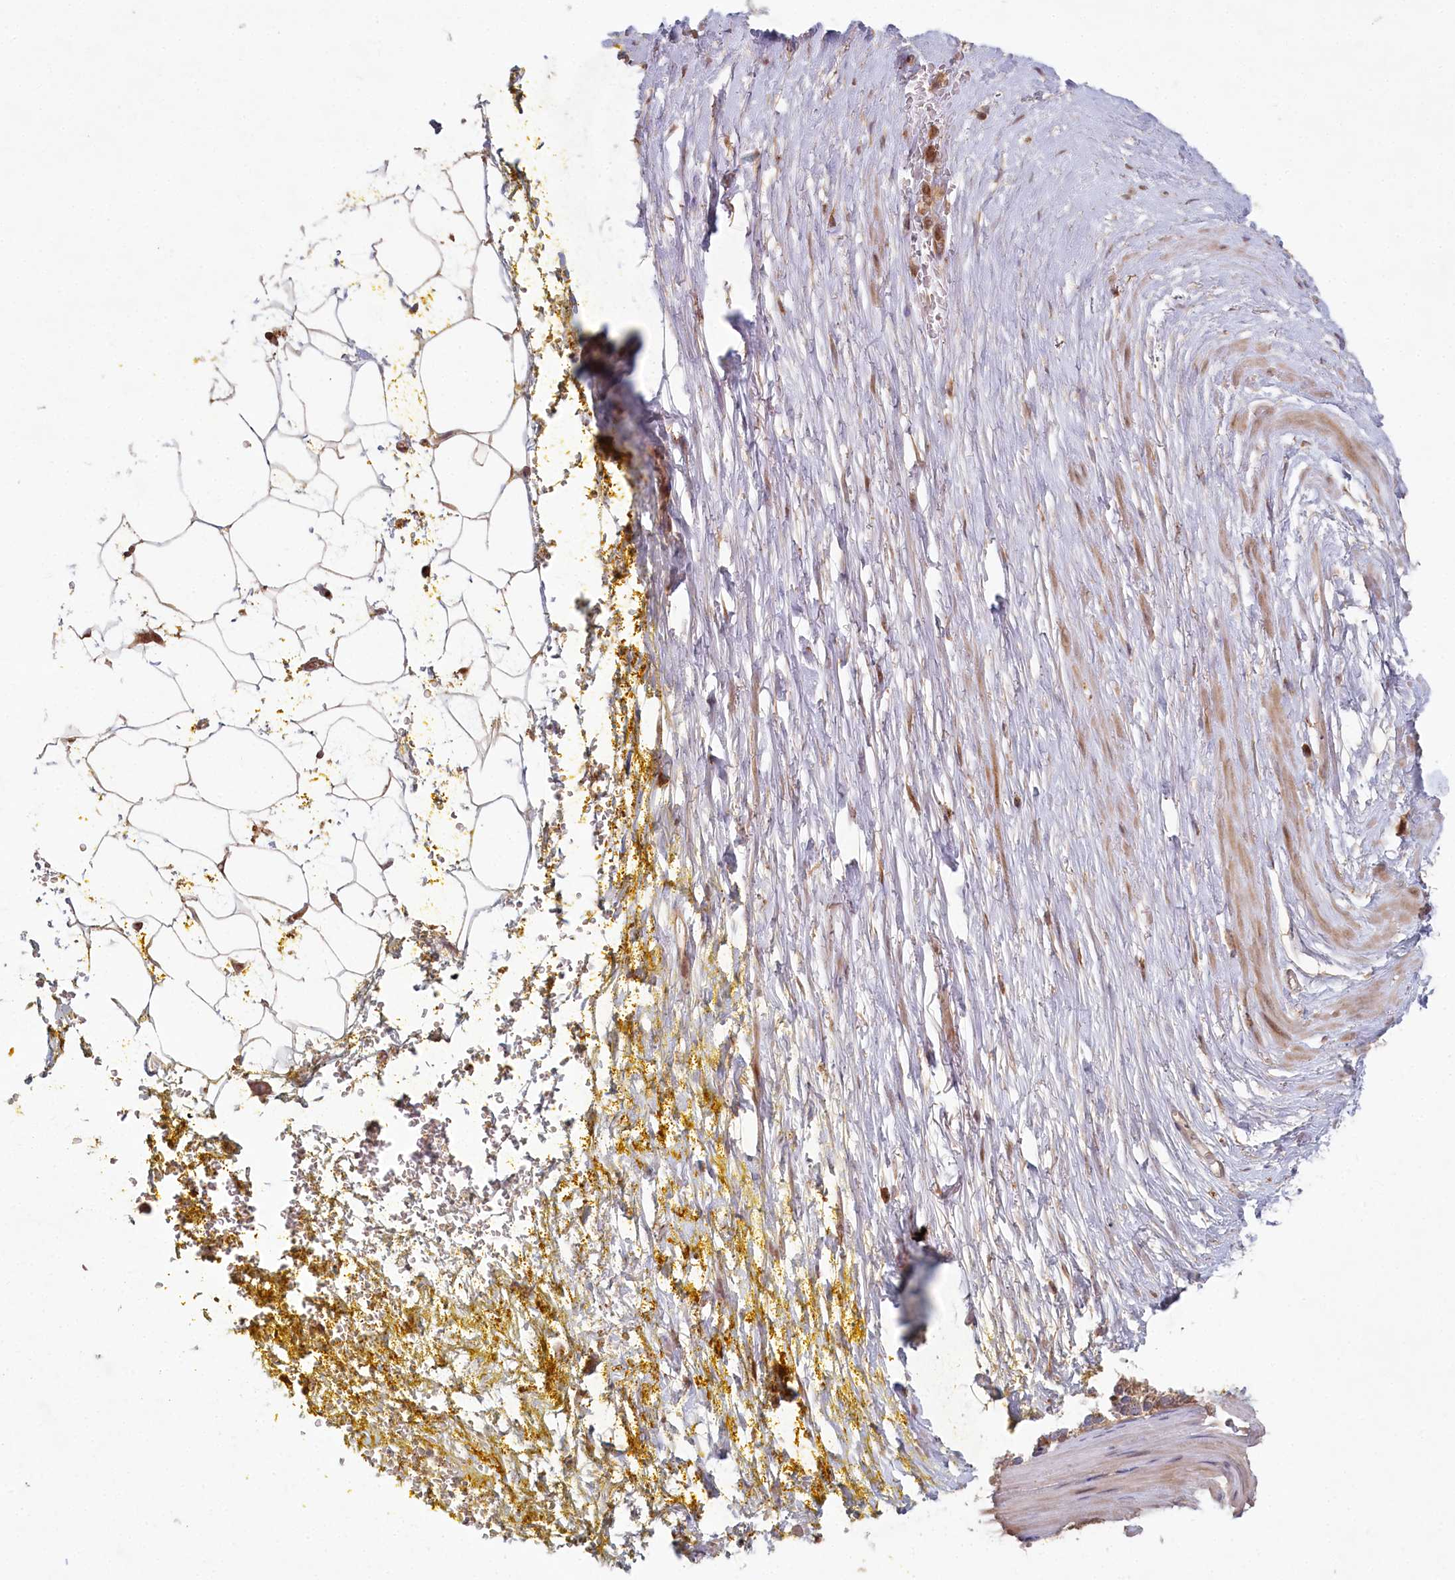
{"staining": {"intensity": "weak", "quantity": ">75%", "location": "cytoplasmic/membranous"}, "tissue": "adipose tissue", "cell_type": "Adipocytes", "image_type": "normal", "snomed": [{"axis": "morphology", "description": "Normal tissue, NOS"}, {"axis": "morphology", "description": "Adenocarcinoma, Low grade"}, {"axis": "topography", "description": "Prostate"}, {"axis": "topography", "description": "Peripheral nerve tissue"}], "caption": "This micrograph displays immunohistochemistry staining of unremarkable adipose tissue, with low weak cytoplasmic/membranous expression in approximately >75% of adipocytes.", "gene": "HAL", "patient": {"sex": "male", "age": 63}}